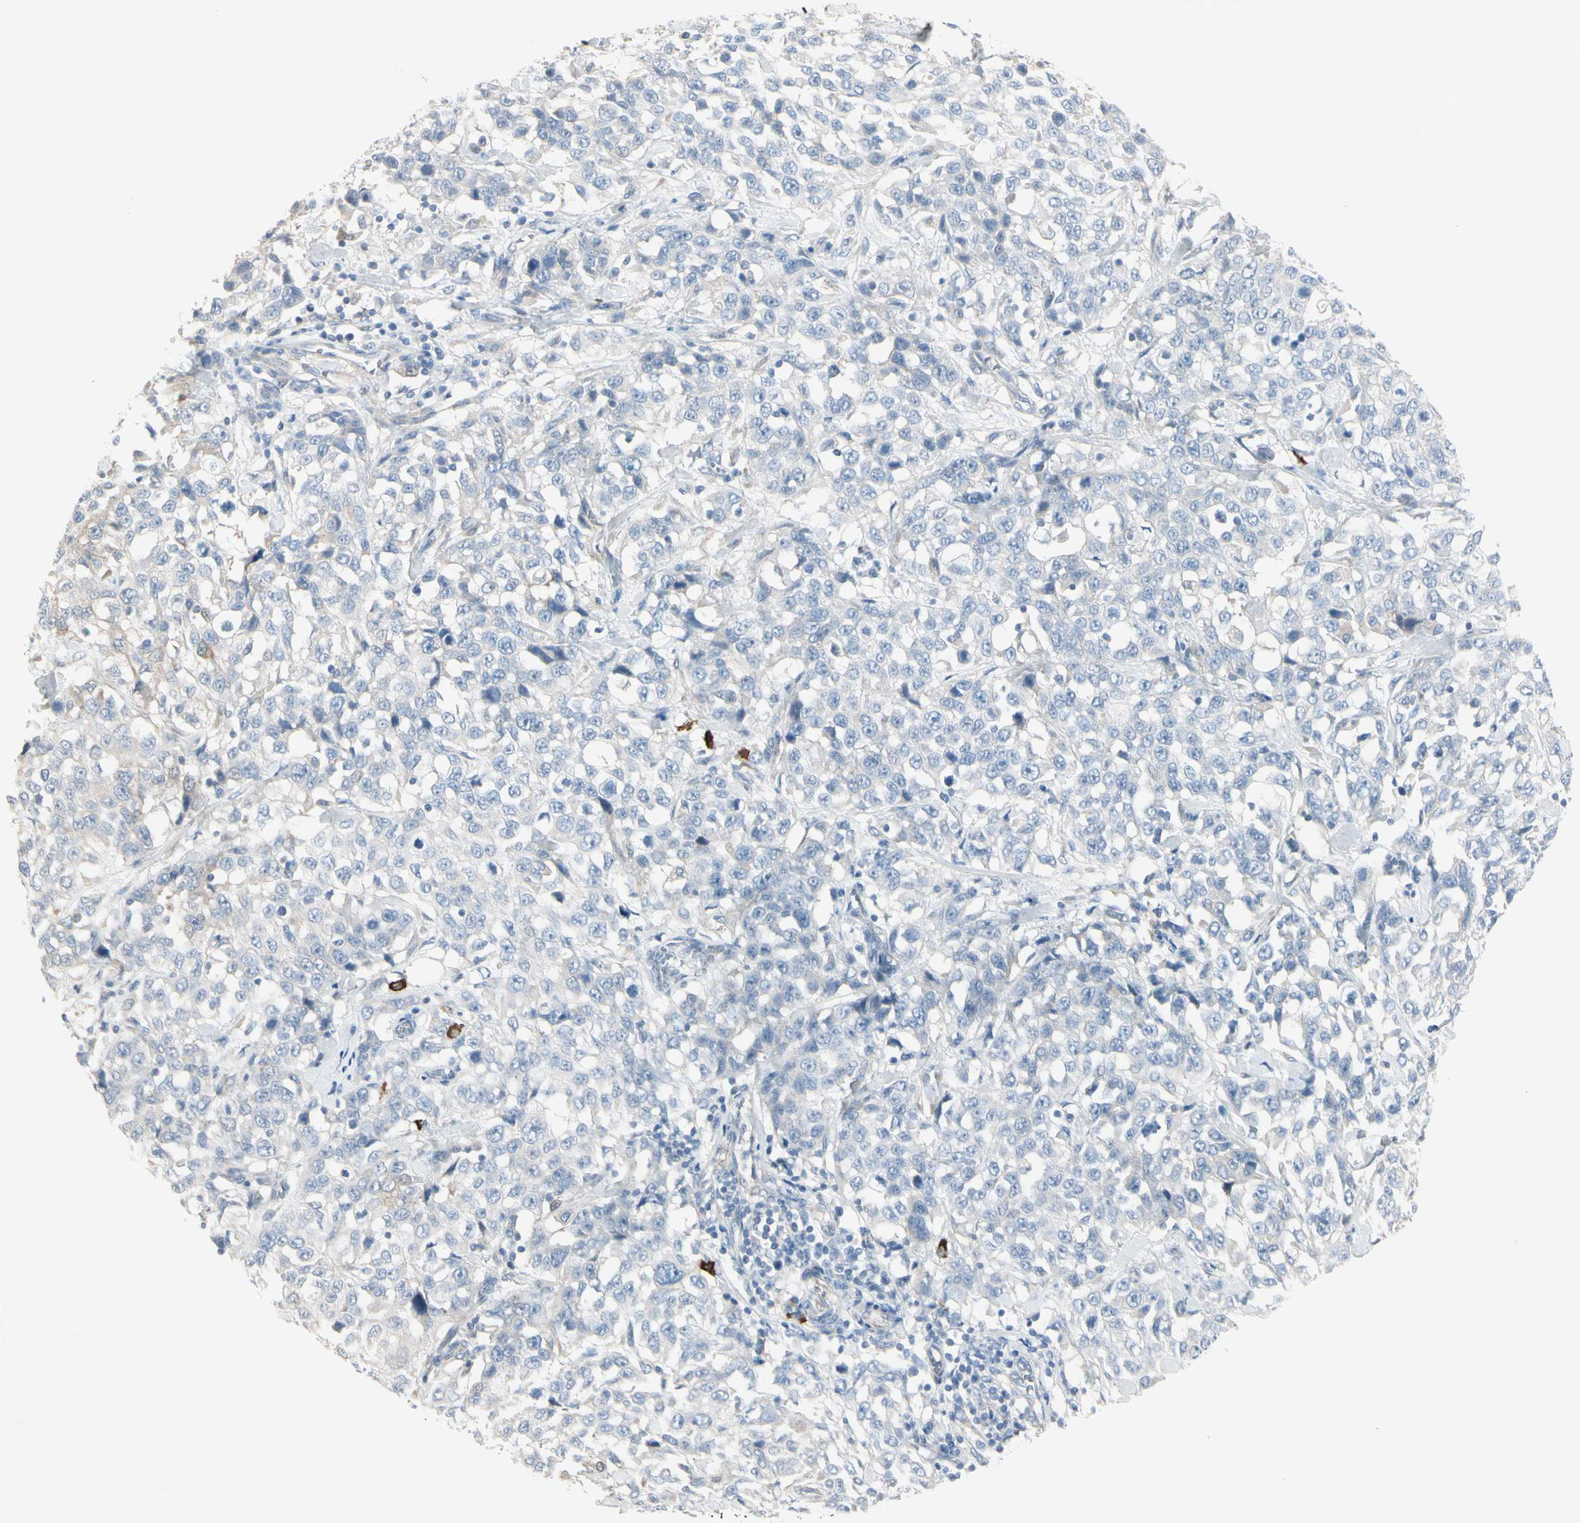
{"staining": {"intensity": "negative", "quantity": "none", "location": "none"}, "tissue": "stomach cancer", "cell_type": "Tumor cells", "image_type": "cancer", "snomed": [{"axis": "morphology", "description": "Normal tissue, NOS"}, {"axis": "morphology", "description": "Adenocarcinoma, NOS"}, {"axis": "topography", "description": "Stomach"}], "caption": "The image displays no significant expression in tumor cells of adenocarcinoma (stomach).", "gene": "MAPRE3", "patient": {"sex": "male", "age": 48}}